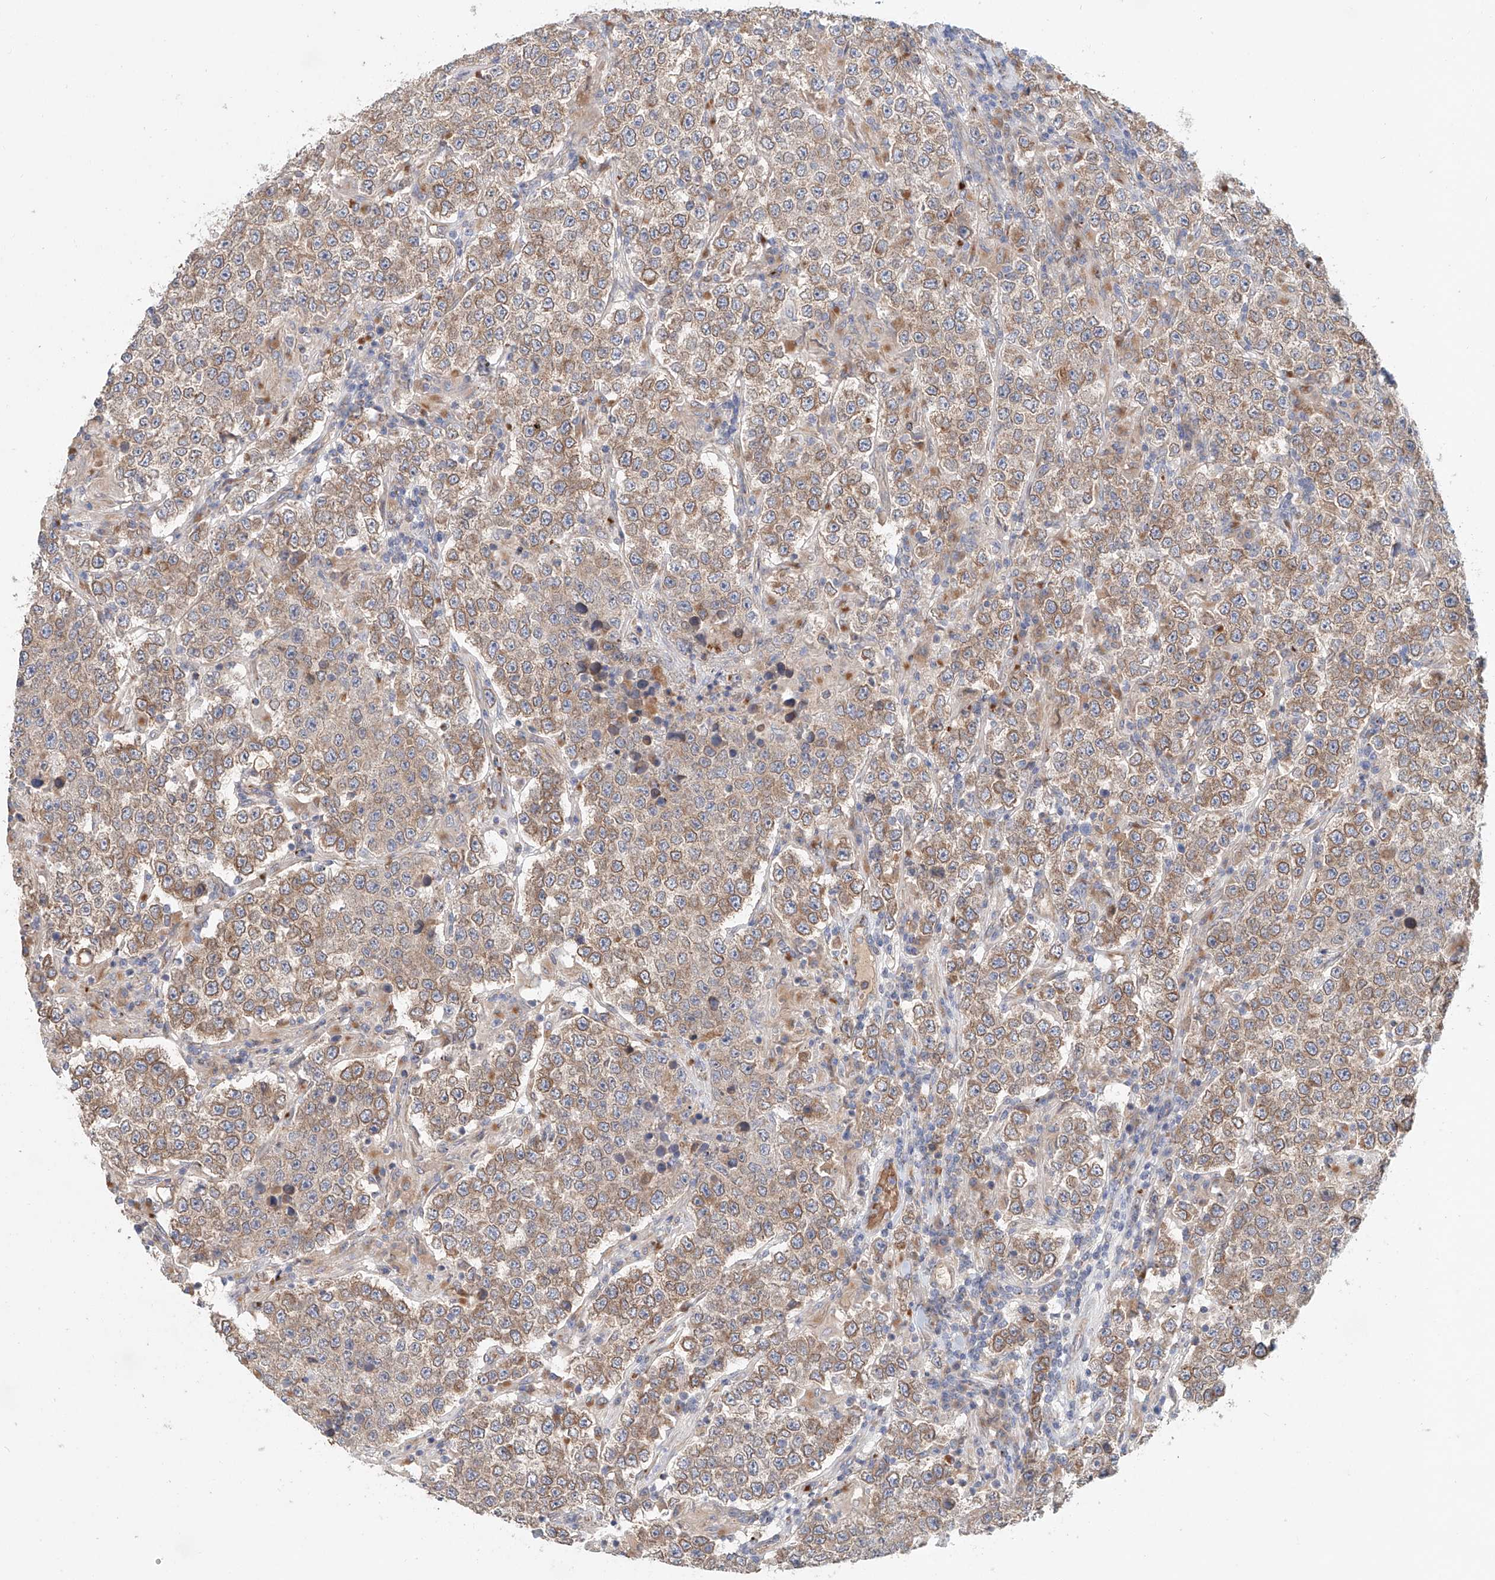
{"staining": {"intensity": "moderate", "quantity": ">75%", "location": "cytoplasmic/membranous"}, "tissue": "testis cancer", "cell_type": "Tumor cells", "image_type": "cancer", "snomed": [{"axis": "morphology", "description": "Normal tissue, NOS"}, {"axis": "morphology", "description": "Urothelial carcinoma, High grade"}, {"axis": "morphology", "description": "Seminoma, NOS"}, {"axis": "morphology", "description": "Carcinoma, Embryonal, NOS"}, {"axis": "topography", "description": "Urinary bladder"}, {"axis": "topography", "description": "Testis"}], "caption": "Embryonal carcinoma (testis) stained with a brown dye displays moderate cytoplasmic/membranous positive staining in approximately >75% of tumor cells.", "gene": "HGSNAT", "patient": {"sex": "male", "age": 41}}